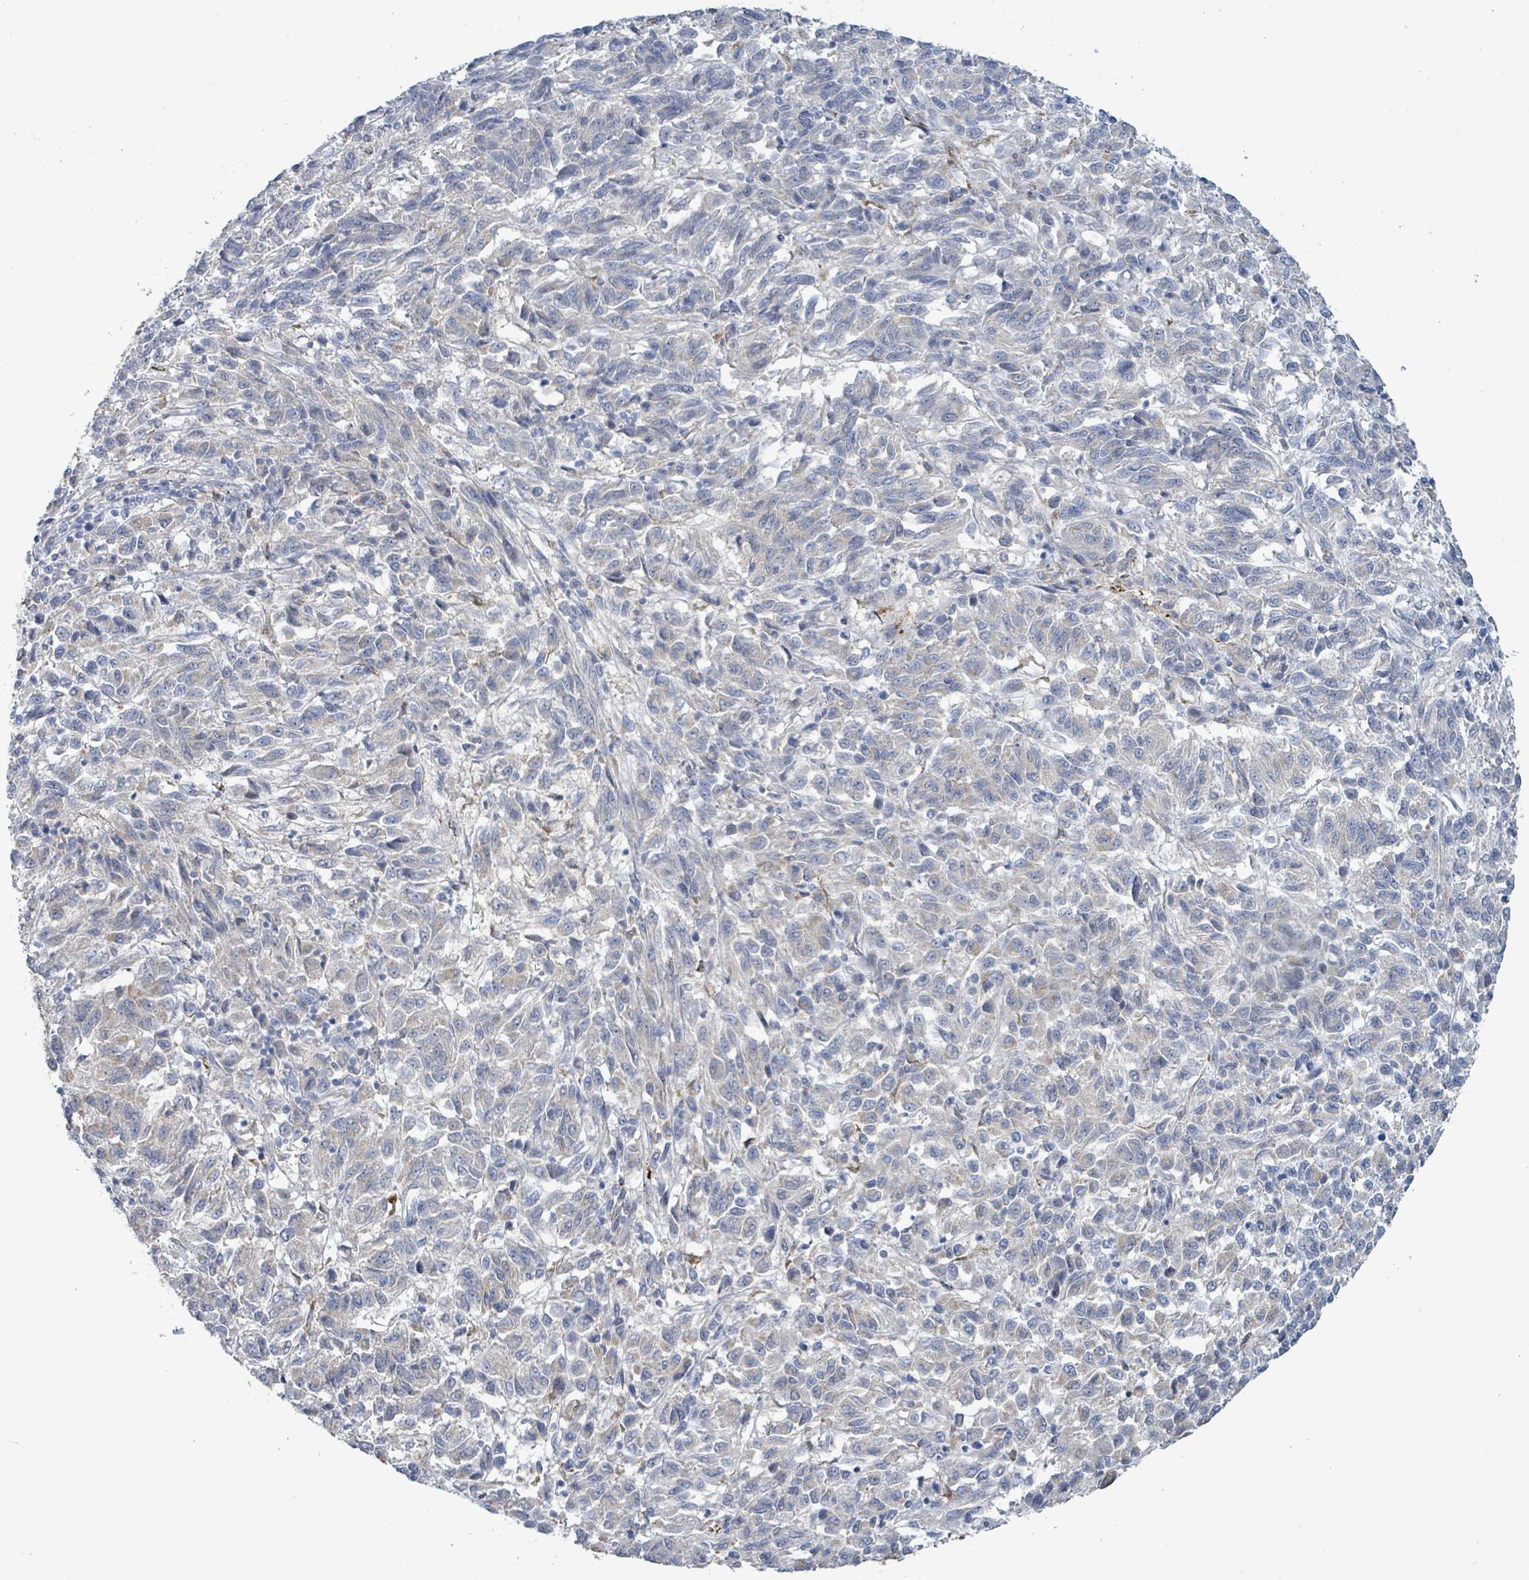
{"staining": {"intensity": "negative", "quantity": "none", "location": "none"}, "tissue": "melanoma", "cell_type": "Tumor cells", "image_type": "cancer", "snomed": [{"axis": "morphology", "description": "Malignant melanoma, Metastatic site"}, {"axis": "topography", "description": "Lung"}], "caption": "Malignant melanoma (metastatic site) was stained to show a protein in brown. There is no significant expression in tumor cells. (DAB (3,3'-diaminobenzidine) immunohistochemistry (IHC) with hematoxylin counter stain).", "gene": "DMRTC1B", "patient": {"sex": "male", "age": 64}}